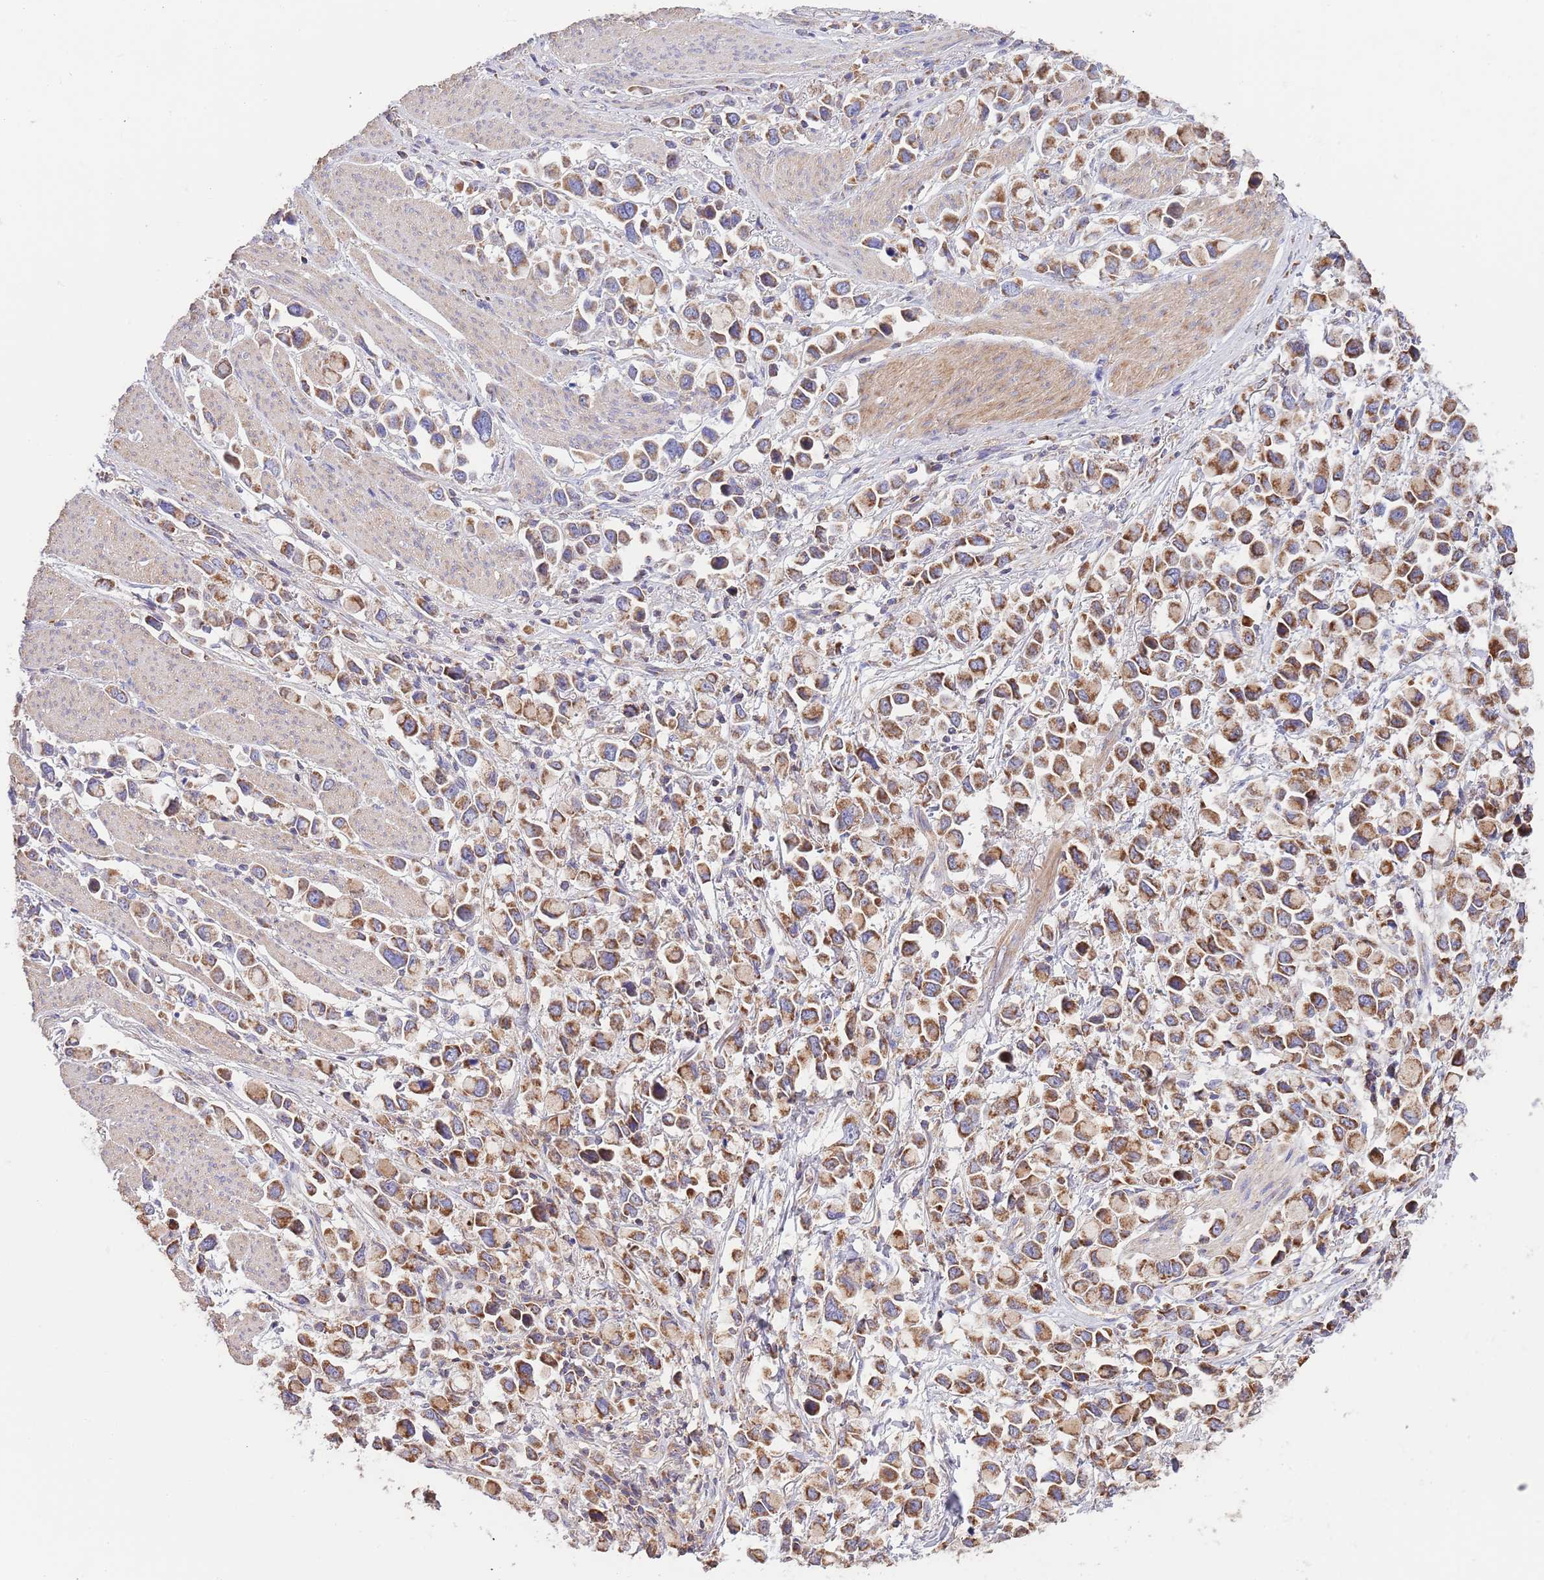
{"staining": {"intensity": "strong", "quantity": ">75%", "location": "cytoplasmic/membranous"}, "tissue": "stomach cancer", "cell_type": "Tumor cells", "image_type": "cancer", "snomed": [{"axis": "morphology", "description": "Adenocarcinoma, NOS"}, {"axis": "topography", "description": "Stomach"}], "caption": "Strong cytoplasmic/membranous staining is present in about >75% of tumor cells in stomach cancer (adenocarcinoma).", "gene": "DNAJA3", "patient": {"sex": "female", "age": 81}}